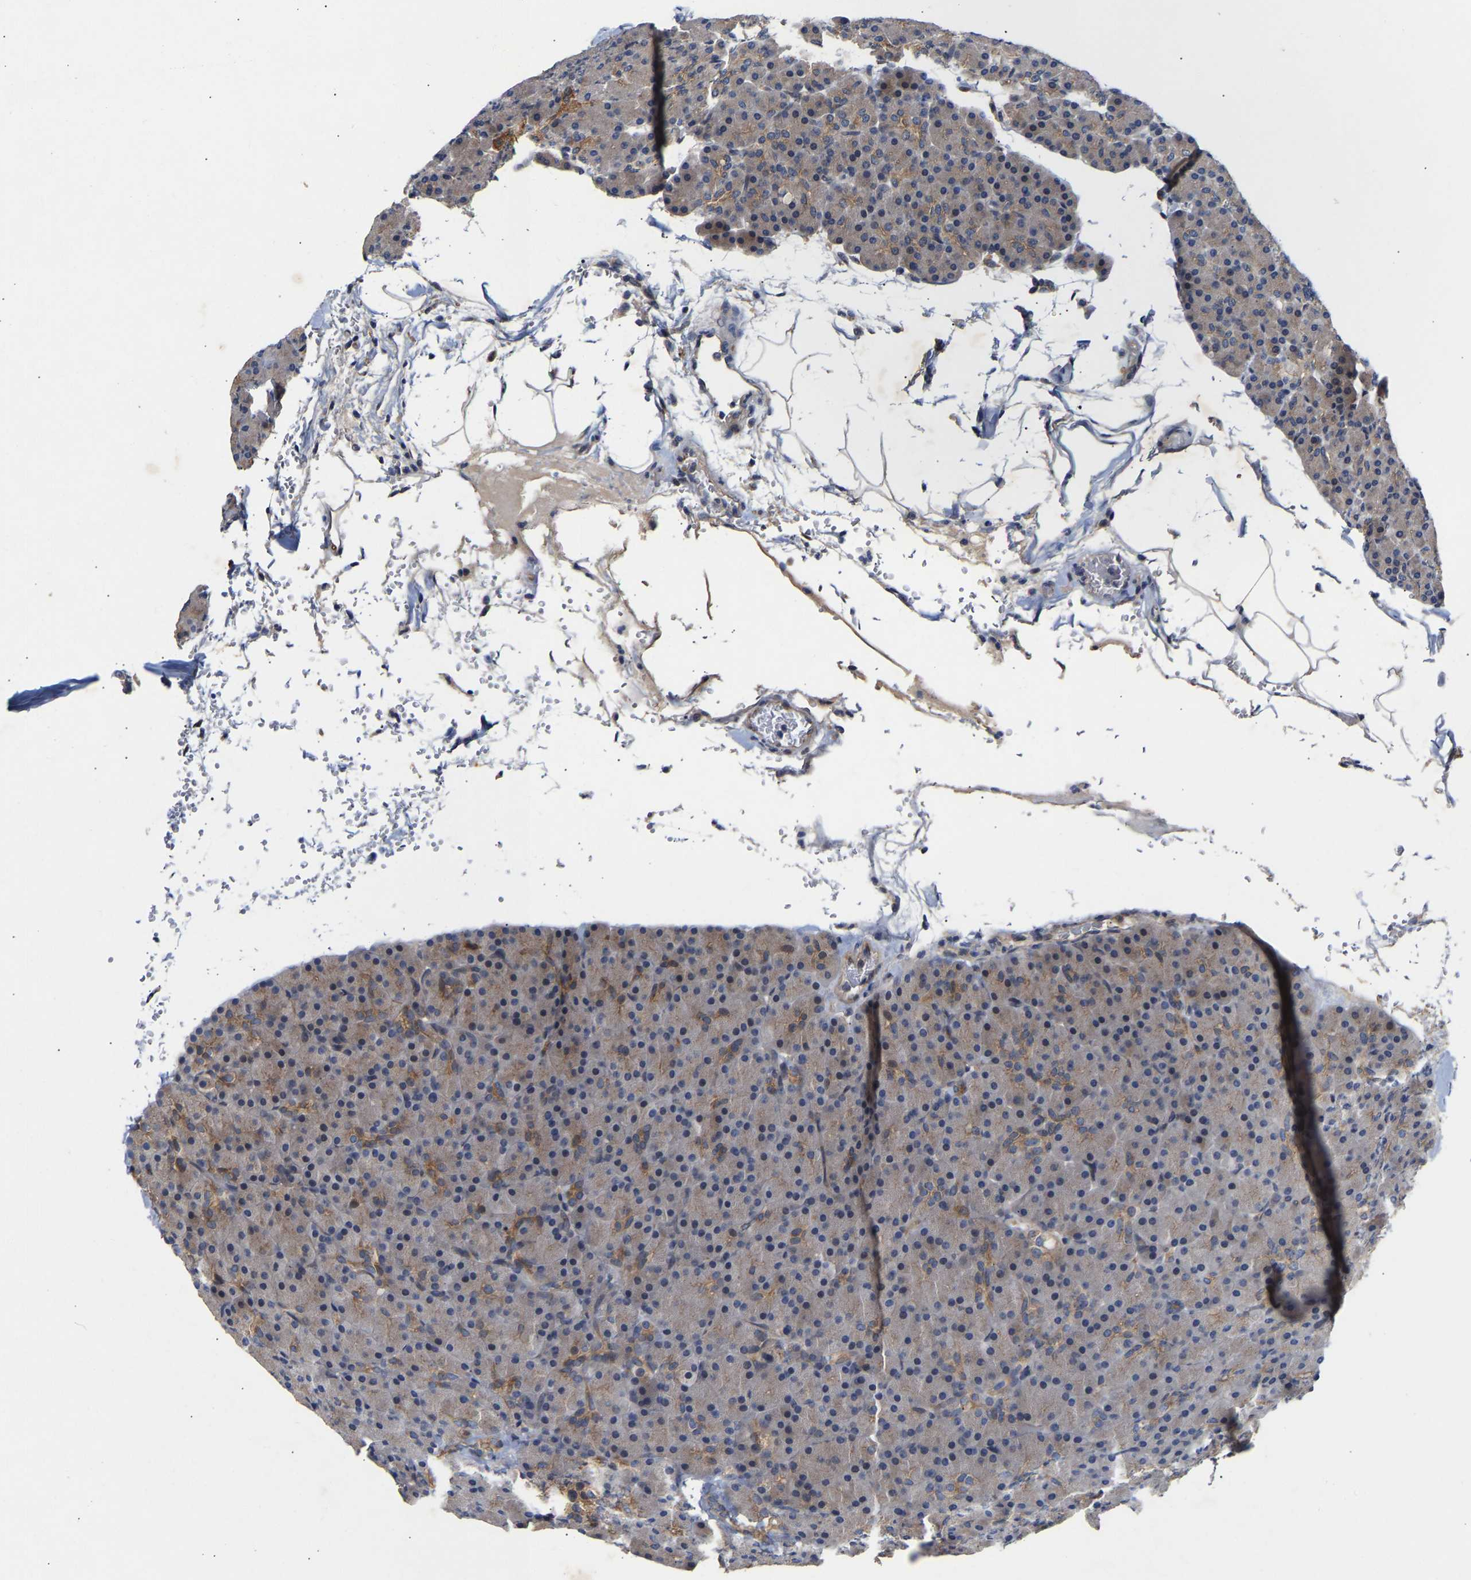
{"staining": {"intensity": "moderate", "quantity": "<25%", "location": "cytoplasmic/membranous"}, "tissue": "pancreas", "cell_type": "Exocrine glandular cells", "image_type": "normal", "snomed": [{"axis": "morphology", "description": "Normal tissue, NOS"}, {"axis": "topography", "description": "Pancreas"}], "caption": "Exocrine glandular cells exhibit moderate cytoplasmic/membranous expression in approximately <25% of cells in normal pancreas.", "gene": "KASH5", "patient": {"sex": "female", "age": 43}}